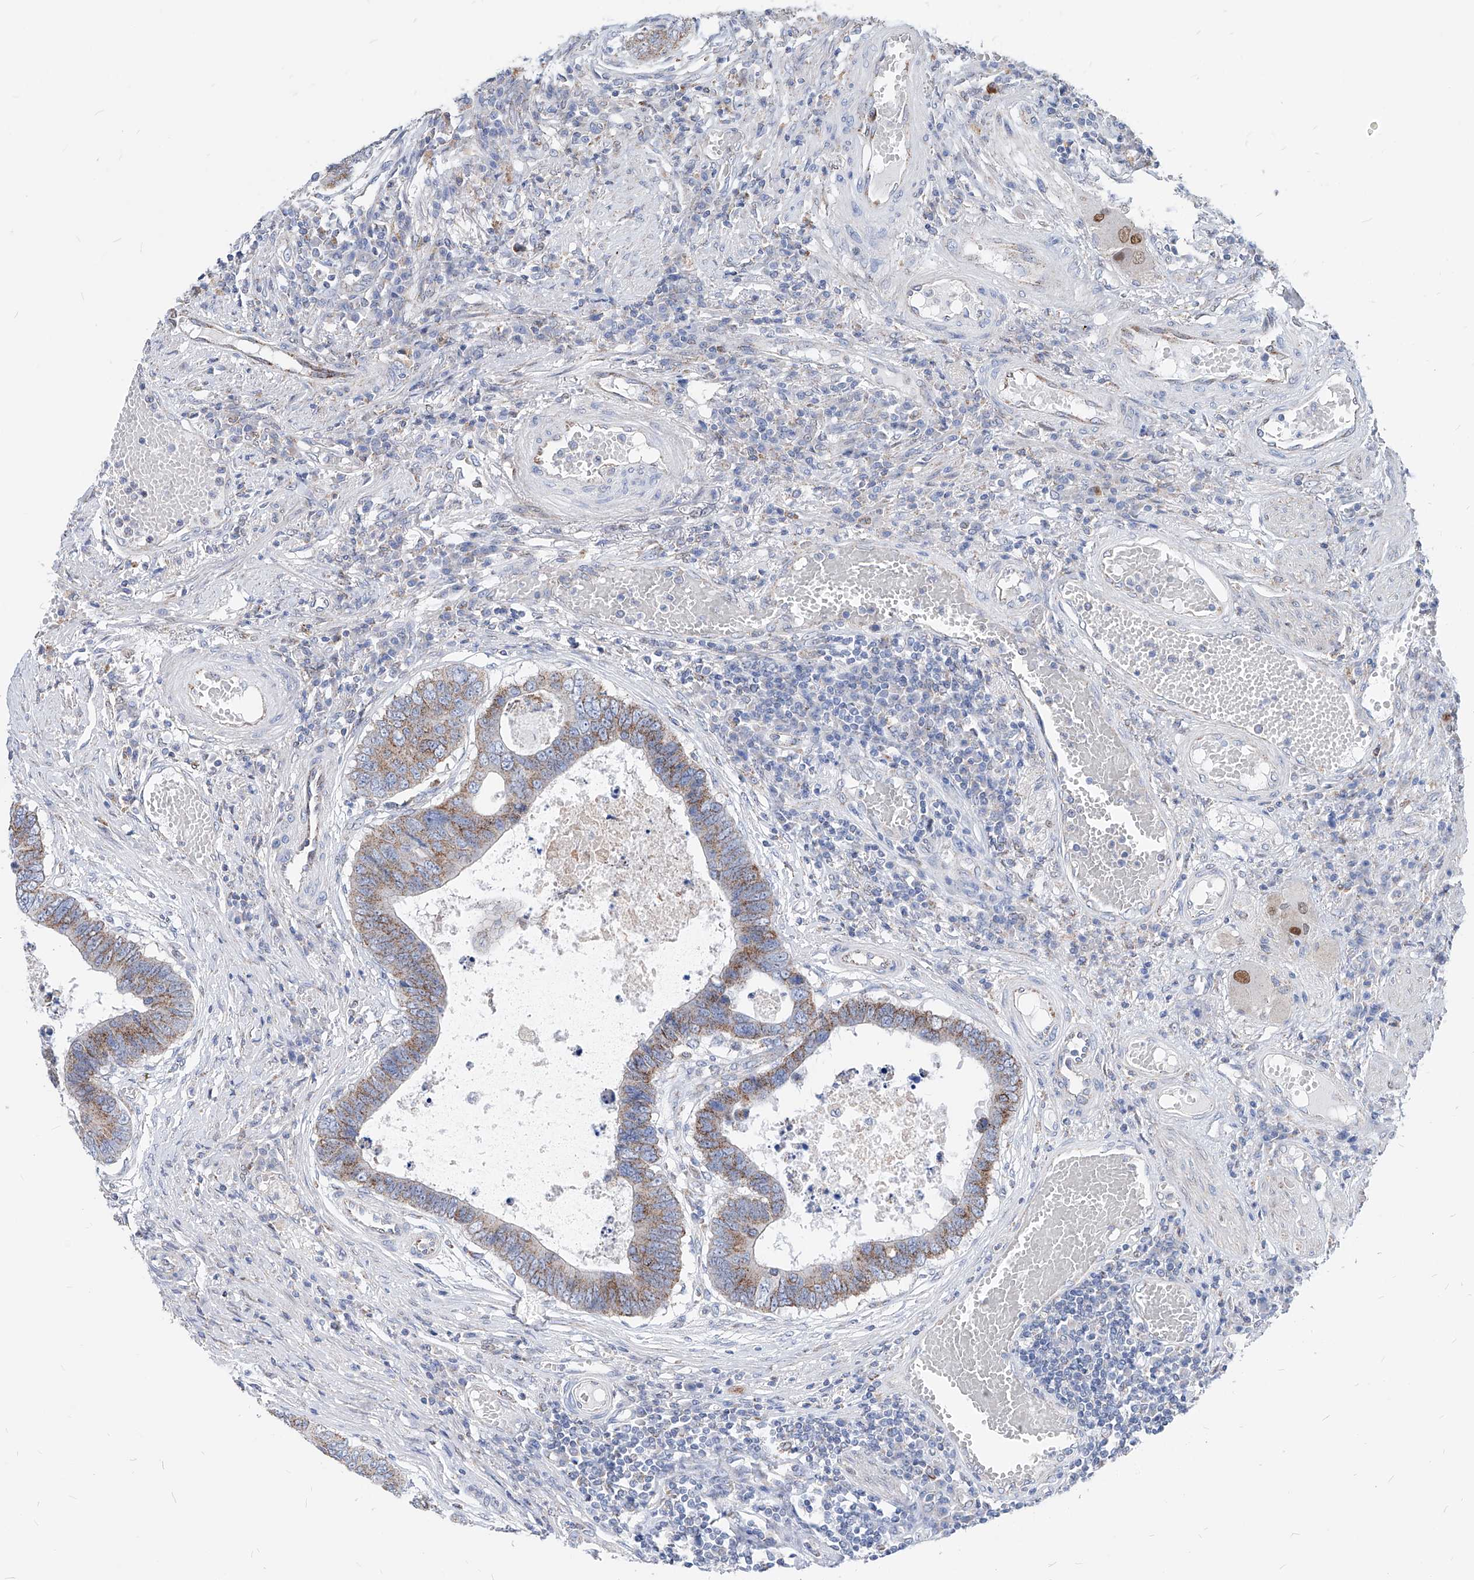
{"staining": {"intensity": "moderate", "quantity": ">75%", "location": "cytoplasmic/membranous"}, "tissue": "colorectal cancer", "cell_type": "Tumor cells", "image_type": "cancer", "snomed": [{"axis": "morphology", "description": "Adenocarcinoma, NOS"}, {"axis": "topography", "description": "Rectum"}], "caption": "The image reveals staining of colorectal adenocarcinoma, revealing moderate cytoplasmic/membranous protein staining (brown color) within tumor cells.", "gene": "AGPS", "patient": {"sex": "male", "age": 84}}